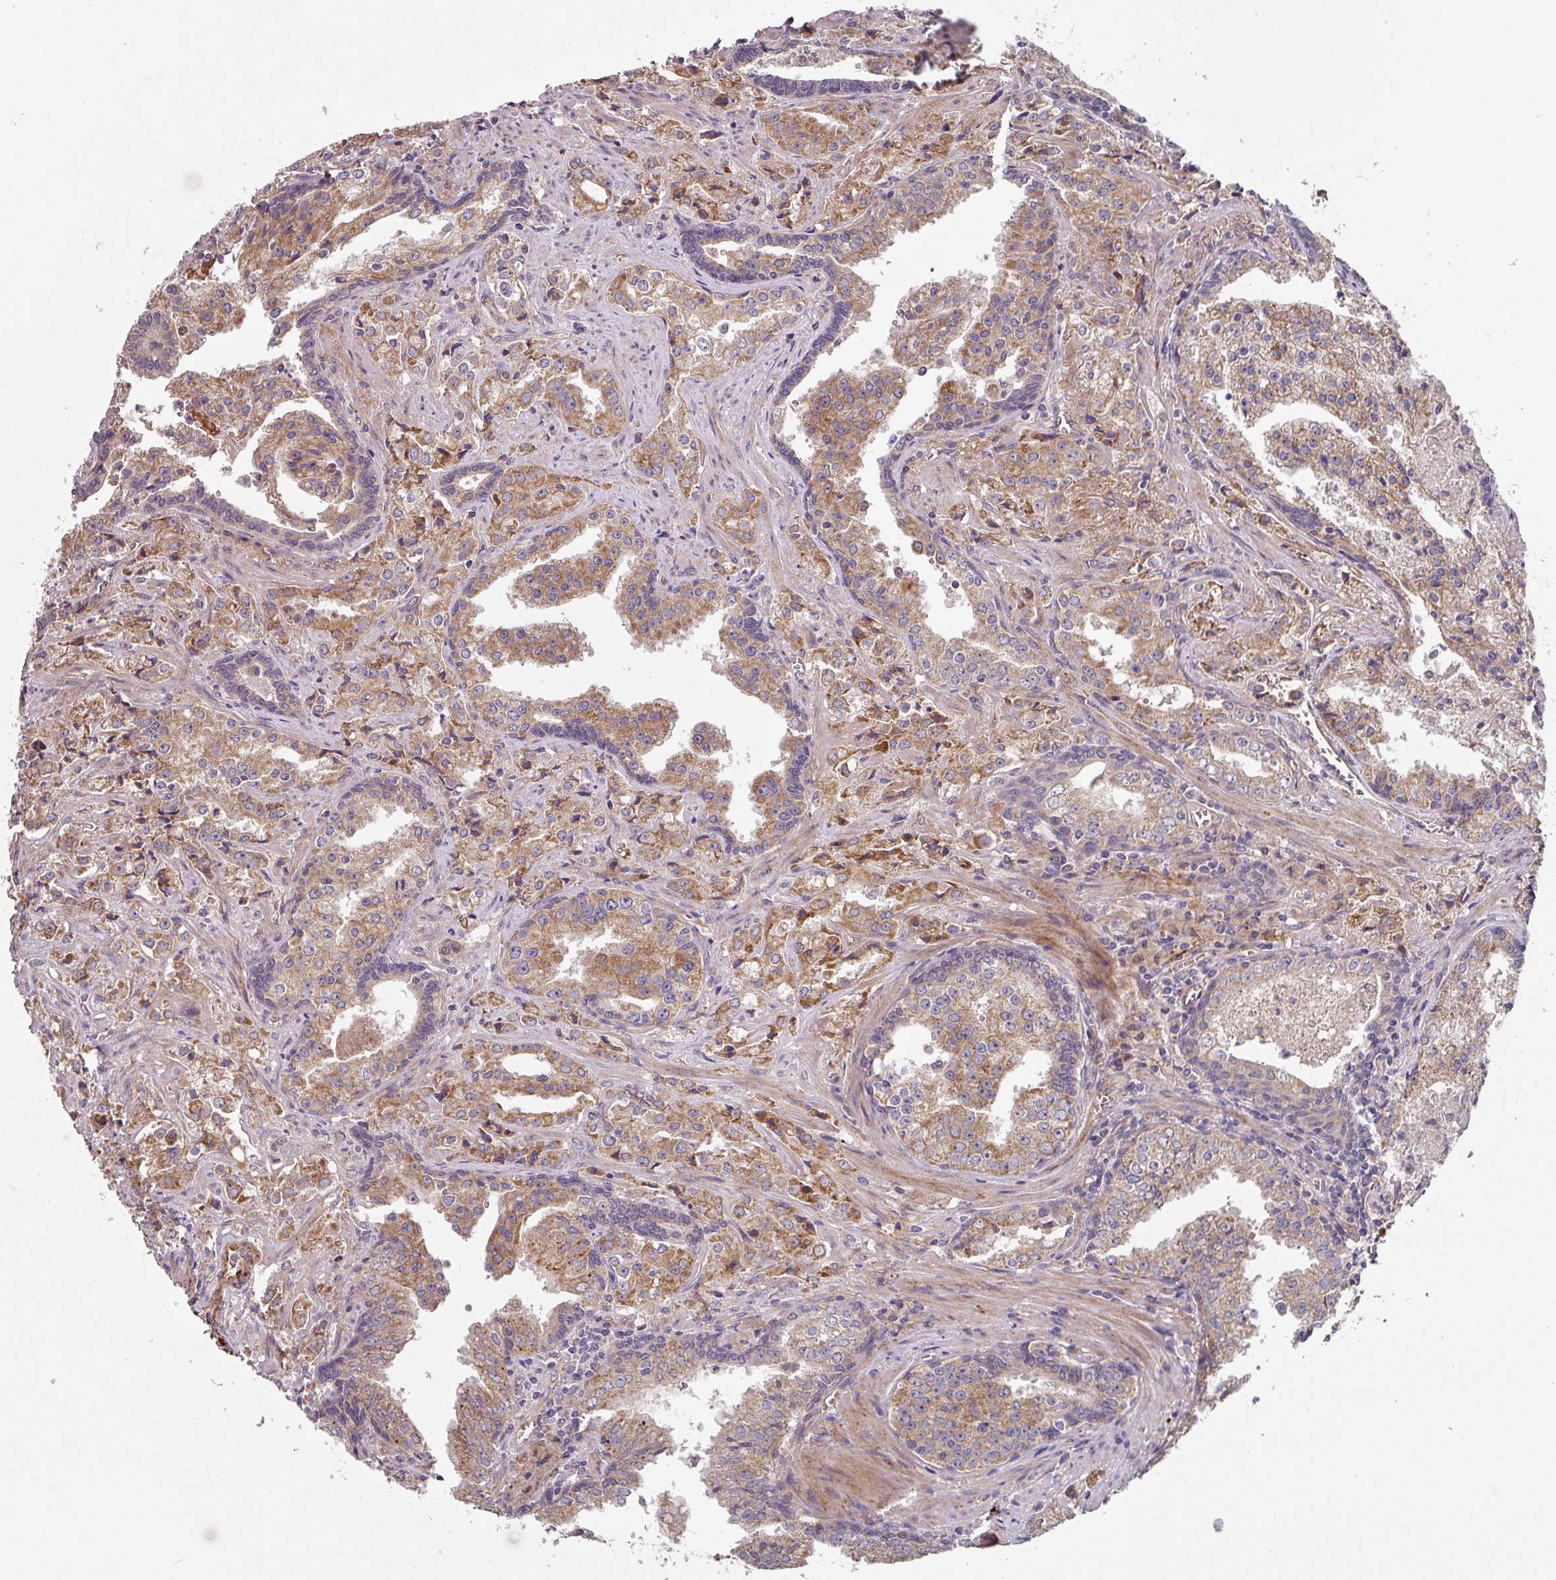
{"staining": {"intensity": "moderate", "quantity": ">75%", "location": "cytoplasmic/membranous"}, "tissue": "prostate cancer", "cell_type": "Tumor cells", "image_type": "cancer", "snomed": [{"axis": "morphology", "description": "Adenocarcinoma, High grade"}, {"axis": "topography", "description": "Prostate"}], "caption": "Moderate cytoplasmic/membranous protein positivity is identified in about >75% of tumor cells in prostate cancer (high-grade adenocarcinoma). The protein is shown in brown color, while the nuclei are stained blue.", "gene": "DCAF12L2", "patient": {"sex": "male", "age": 68}}